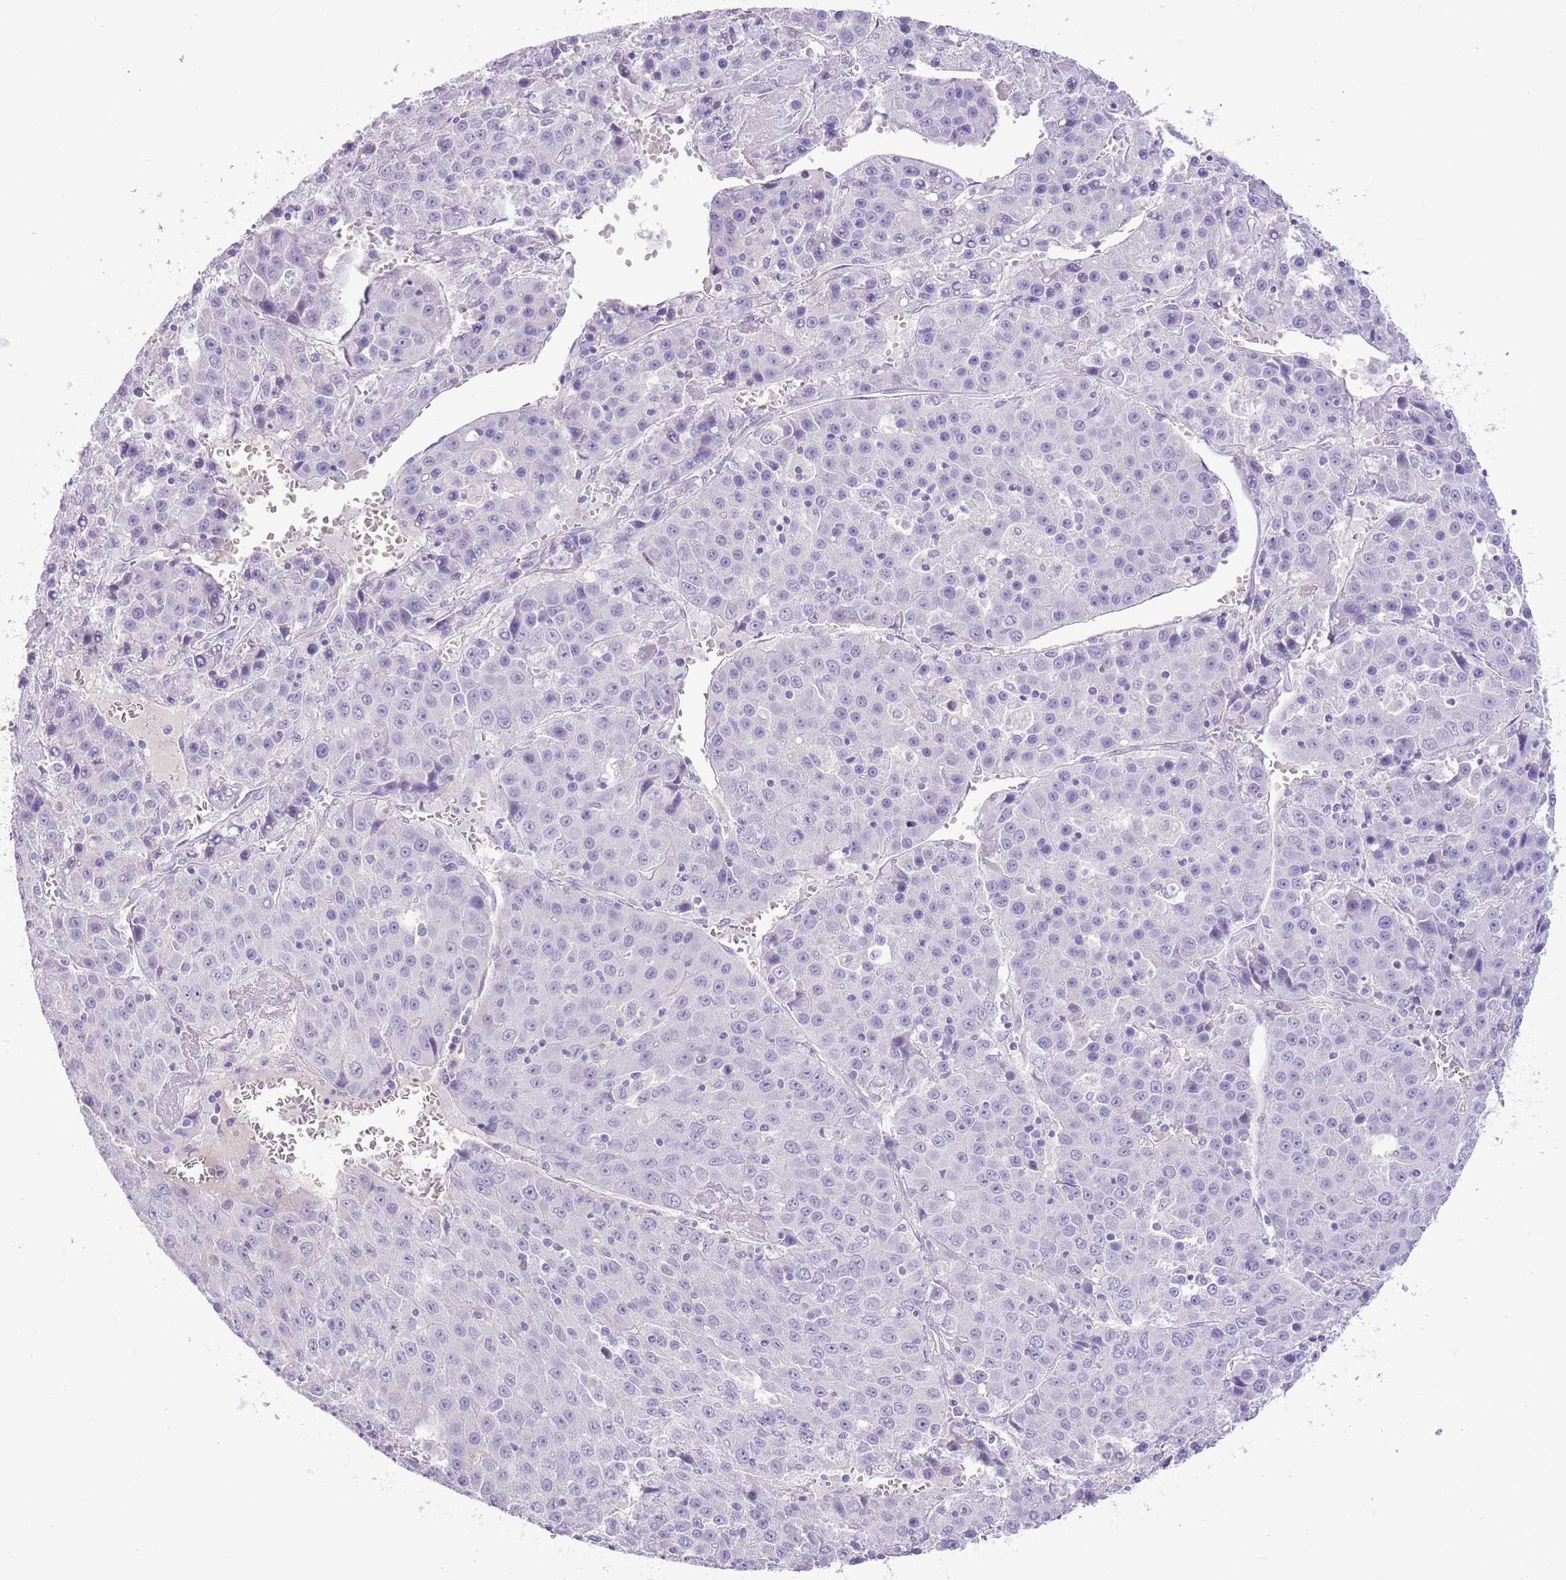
{"staining": {"intensity": "negative", "quantity": "none", "location": "none"}, "tissue": "liver cancer", "cell_type": "Tumor cells", "image_type": "cancer", "snomed": [{"axis": "morphology", "description": "Carcinoma, Hepatocellular, NOS"}, {"axis": "topography", "description": "Liver"}], "caption": "Tumor cells show no significant protein expression in liver cancer. The staining is performed using DAB (3,3'-diaminobenzidine) brown chromogen with nuclei counter-stained in using hematoxylin.", "gene": "TOX2", "patient": {"sex": "female", "age": 53}}